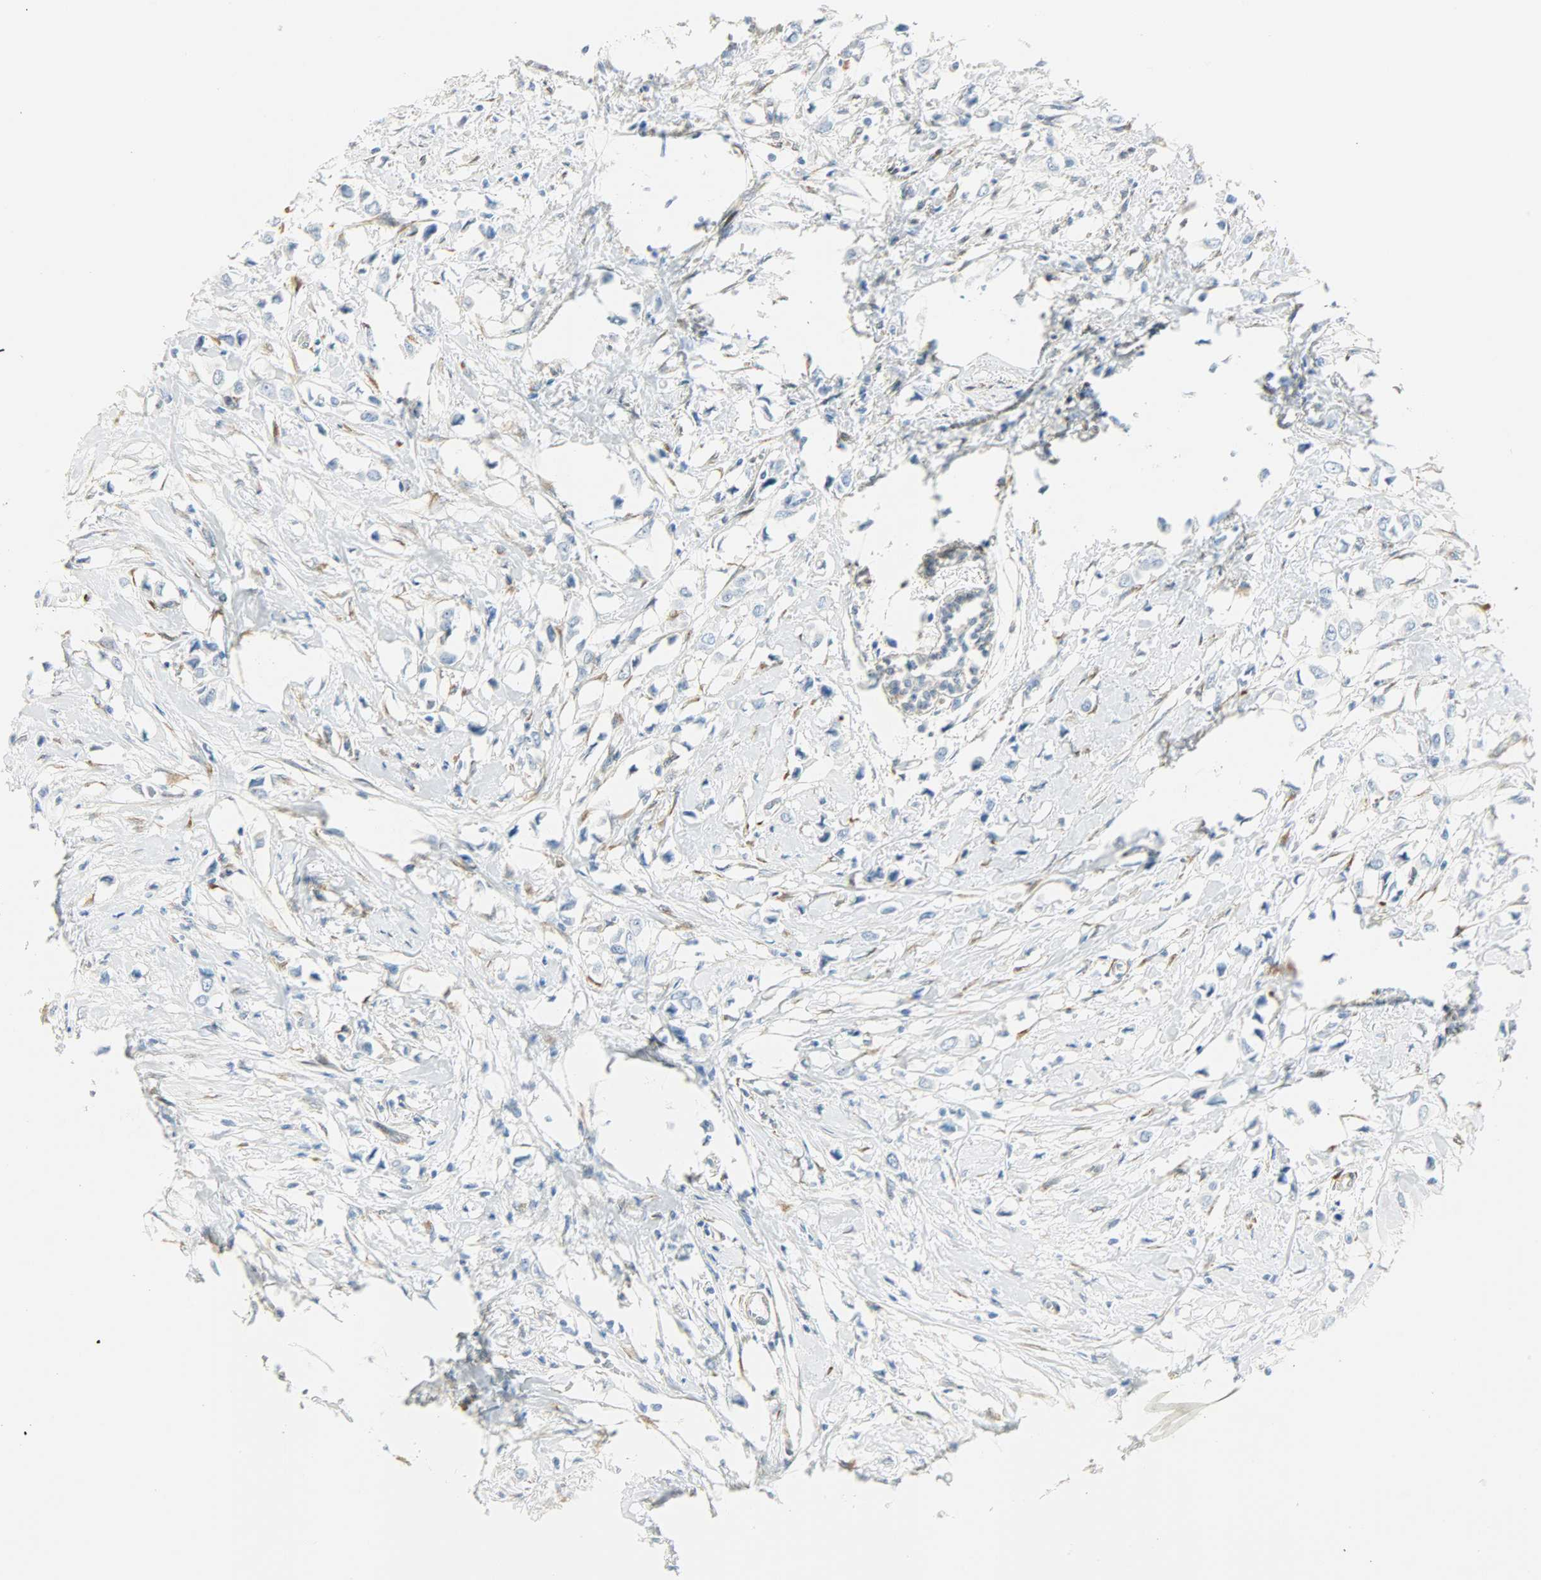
{"staining": {"intensity": "negative", "quantity": "none", "location": "none"}, "tissue": "breast cancer", "cell_type": "Tumor cells", "image_type": "cancer", "snomed": [{"axis": "morphology", "description": "Lobular carcinoma"}, {"axis": "topography", "description": "Breast"}], "caption": "Immunohistochemical staining of breast lobular carcinoma shows no significant positivity in tumor cells.", "gene": "PKD2", "patient": {"sex": "female", "age": 51}}